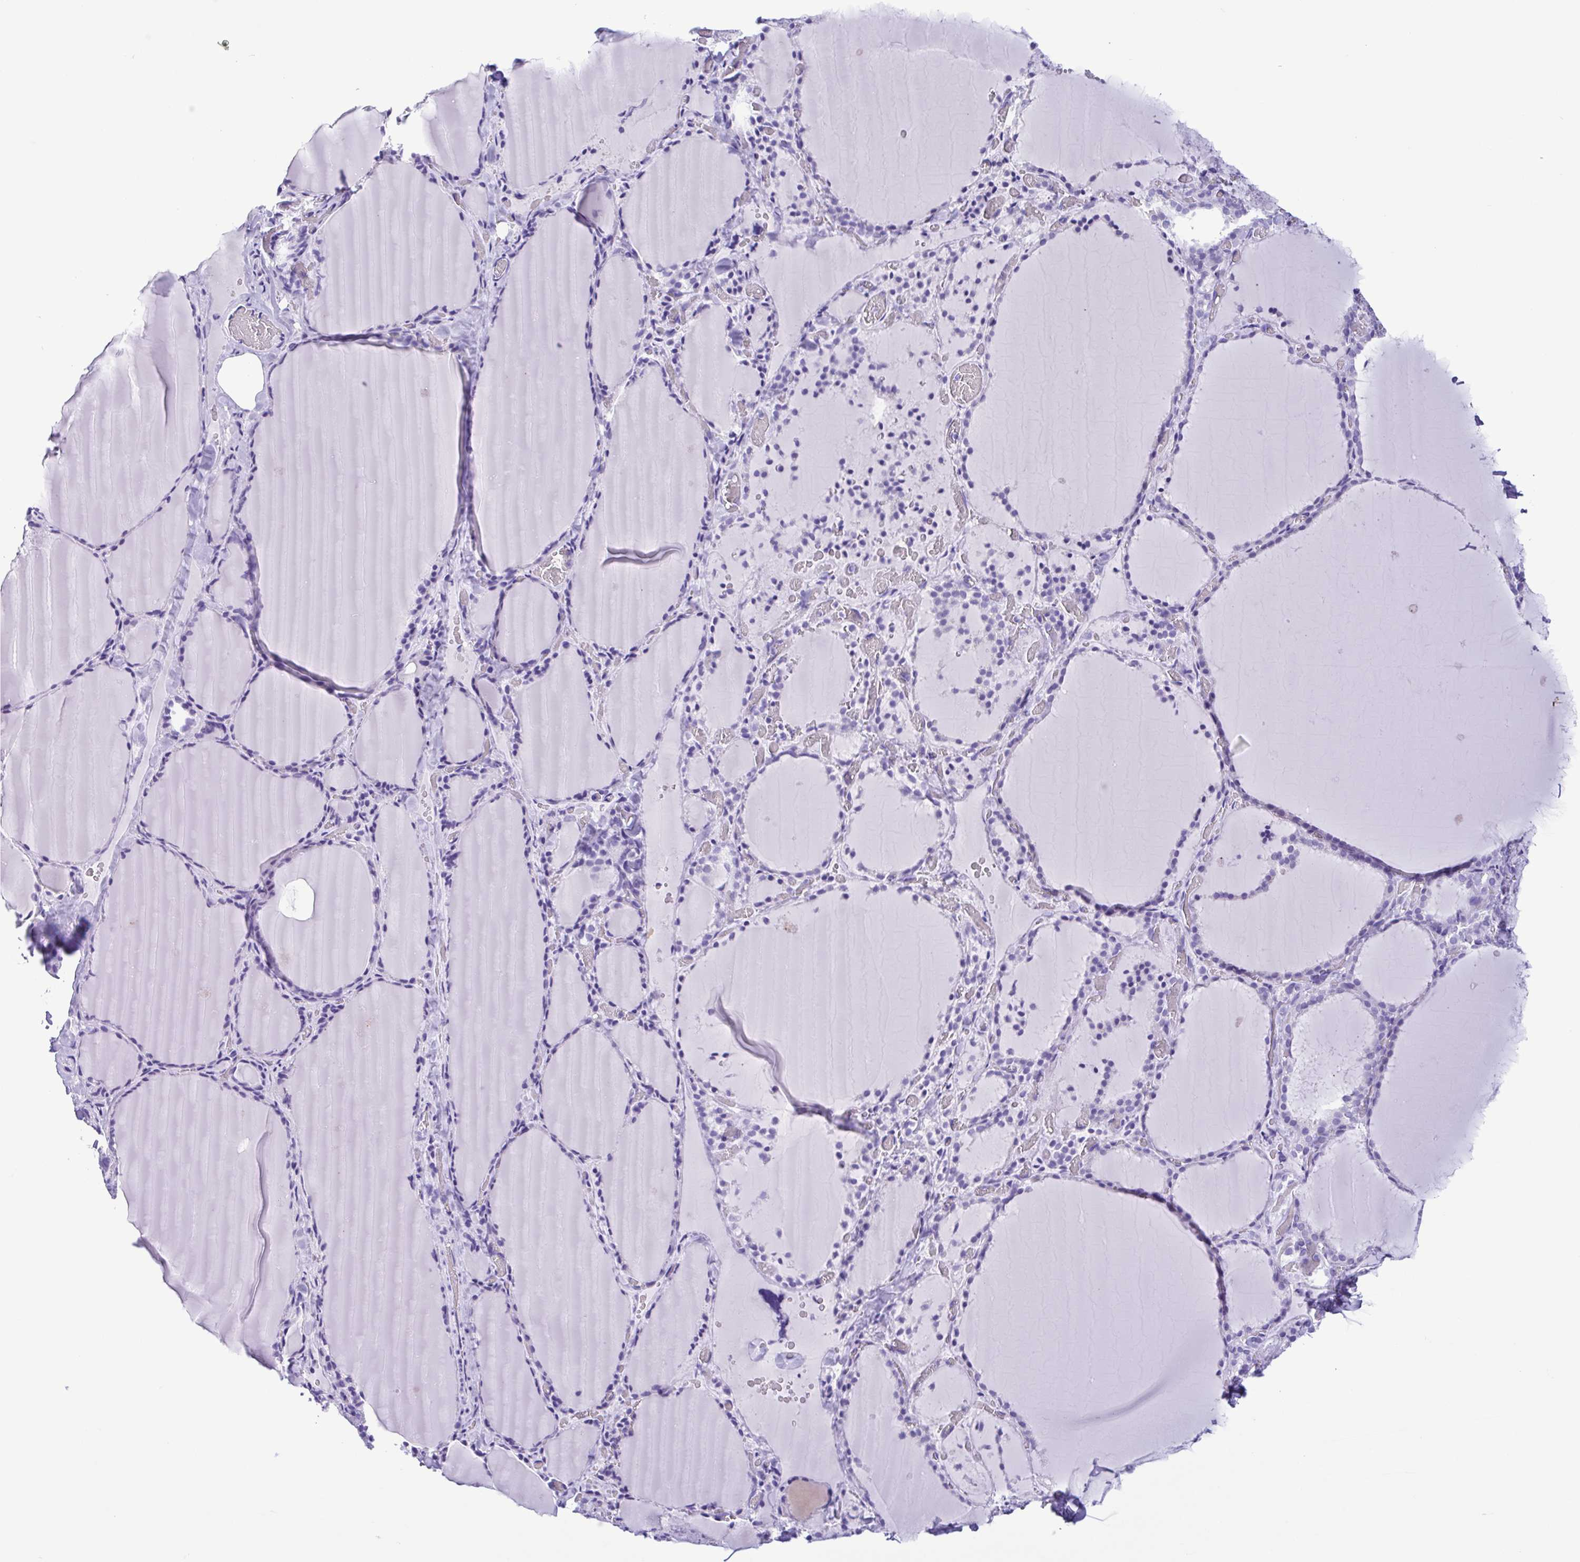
{"staining": {"intensity": "negative", "quantity": "none", "location": "none"}, "tissue": "thyroid gland", "cell_type": "Glandular cells", "image_type": "normal", "snomed": [{"axis": "morphology", "description": "Normal tissue, NOS"}, {"axis": "topography", "description": "Thyroid gland"}], "caption": "DAB immunohistochemical staining of normal thyroid gland demonstrates no significant positivity in glandular cells.", "gene": "OVGP1", "patient": {"sex": "female", "age": 22}}